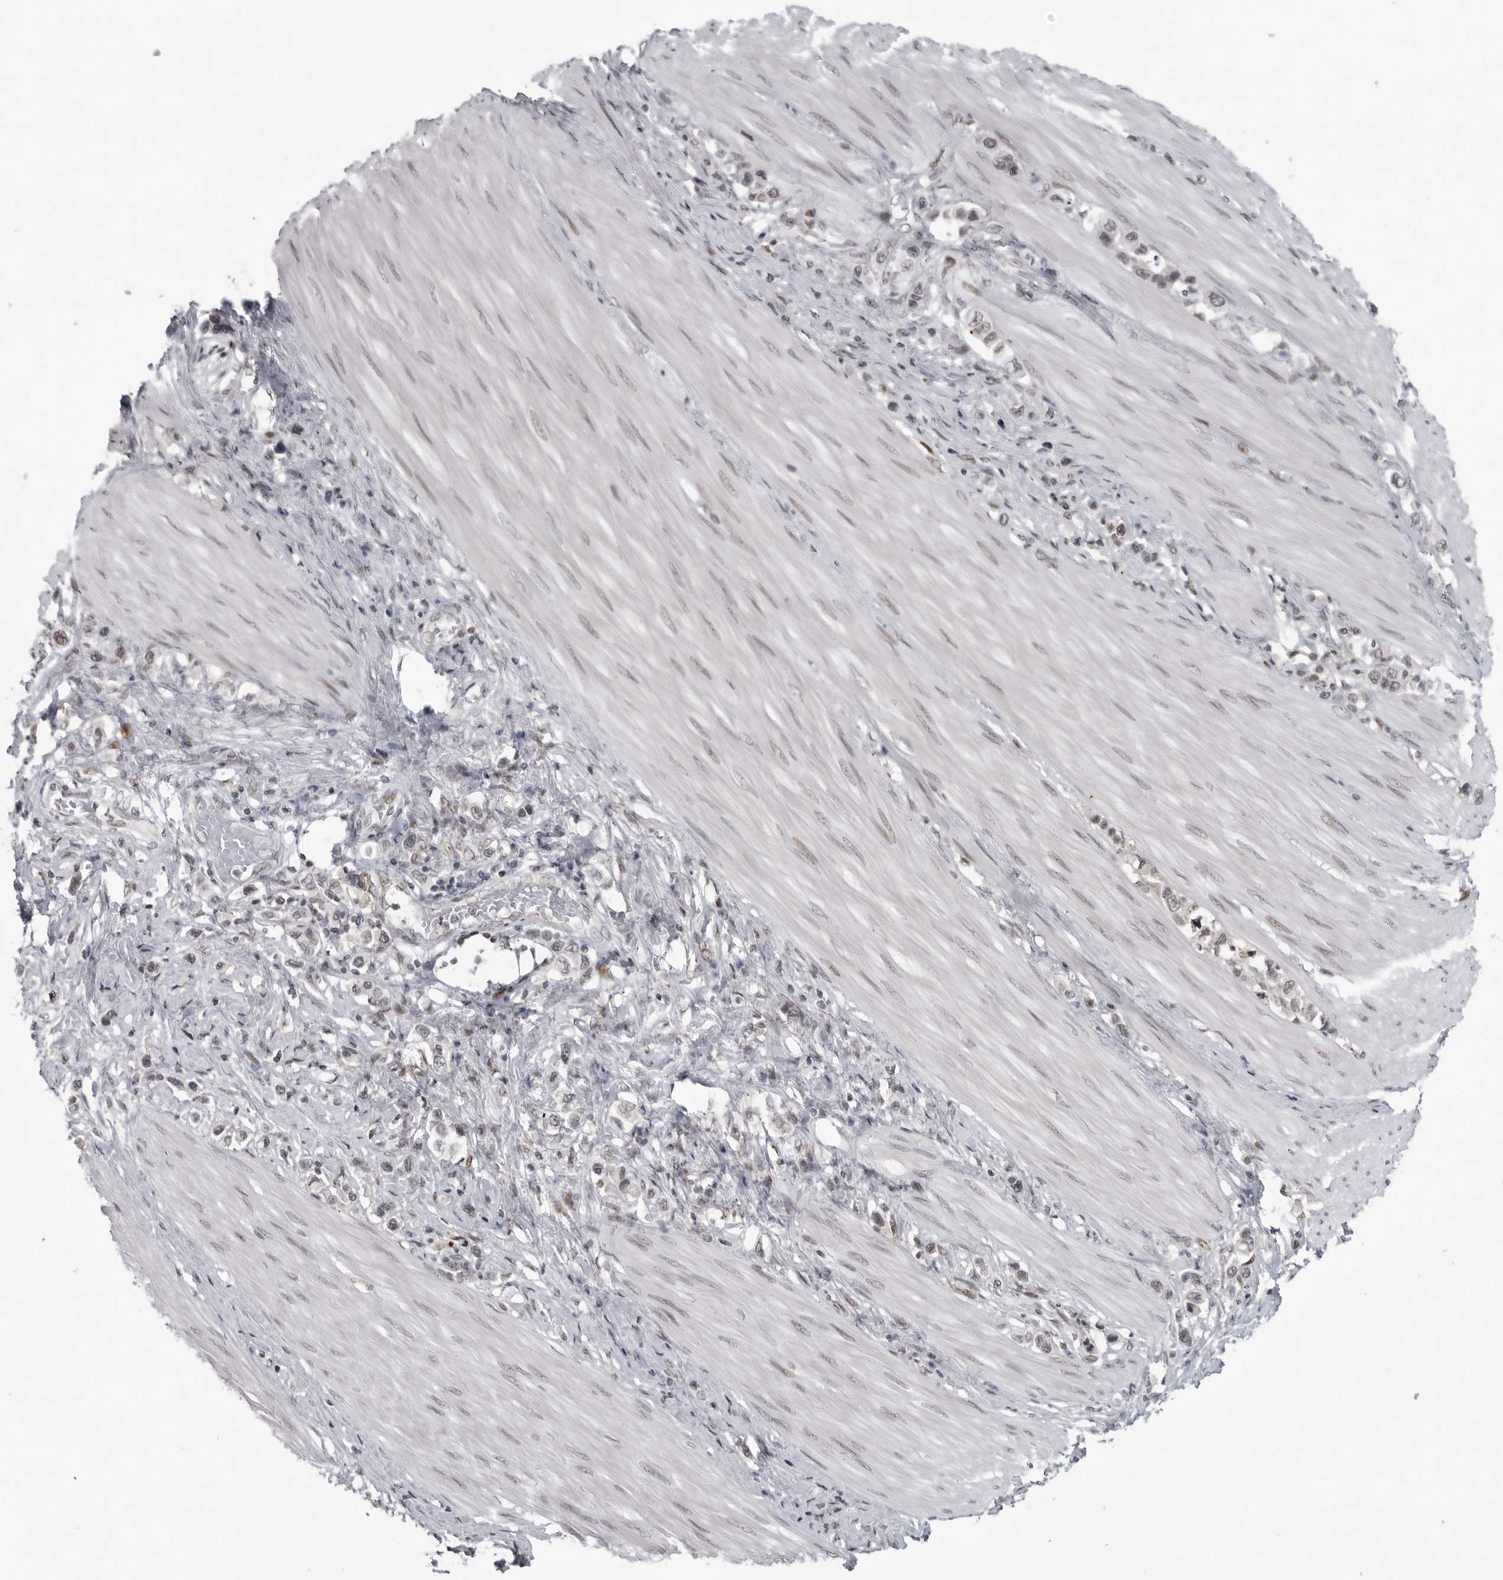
{"staining": {"intensity": "weak", "quantity": ">75%", "location": "nuclear"}, "tissue": "stomach cancer", "cell_type": "Tumor cells", "image_type": "cancer", "snomed": [{"axis": "morphology", "description": "Adenocarcinoma, NOS"}, {"axis": "topography", "description": "Stomach"}], "caption": "Protein analysis of stomach cancer tissue demonstrates weak nuclear expression in approximately >75% of tumor cells.", "gene": "C8orf58", "patient": {"sex": "female", "age": 65}}